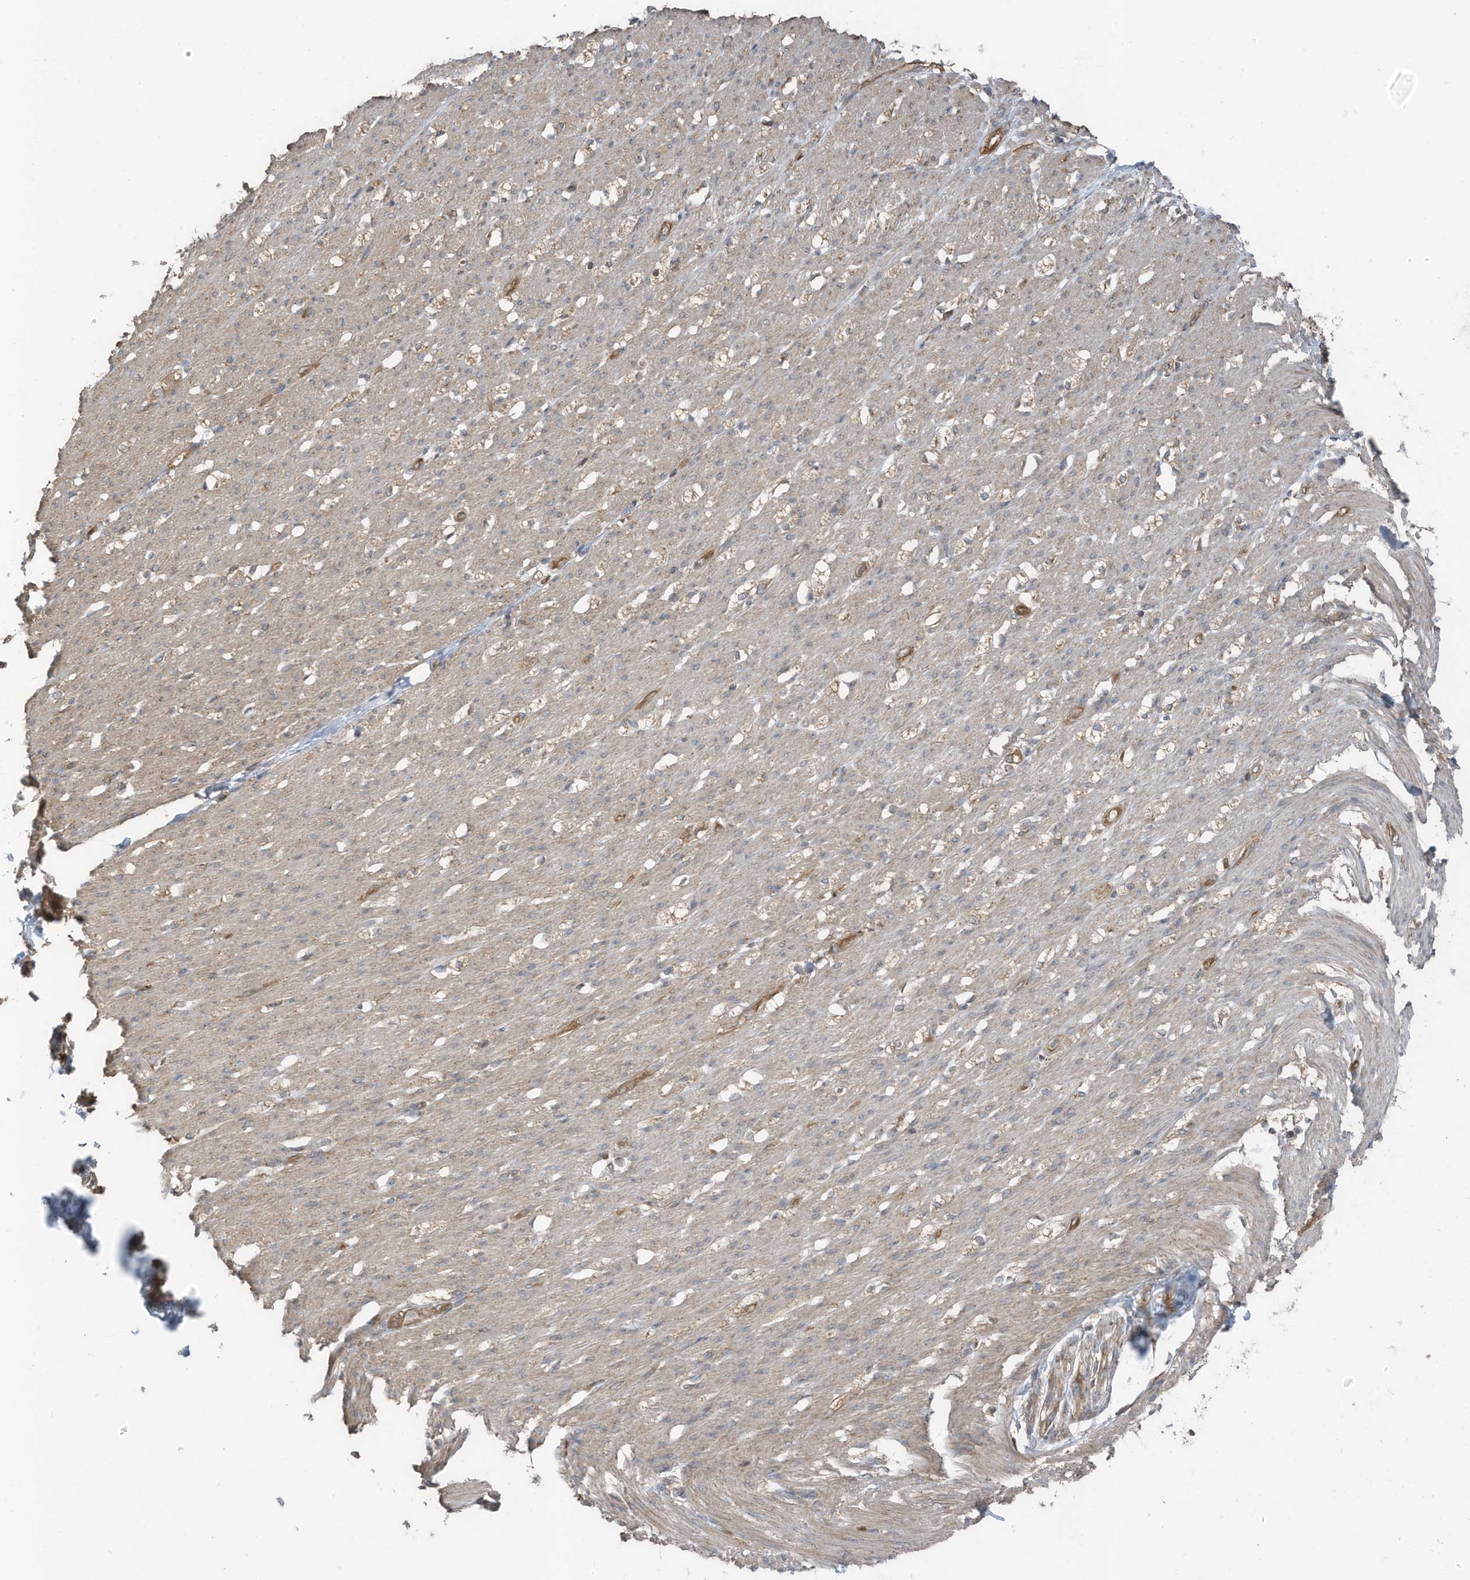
{"staining": {"intensity": "moderate", "quantity": ">75%", "location": "cytoplasmic/membranous"}, "tissue": "smooth muscle", "cell_type": "Smooth muscle cells", "image_type": "normal", "snomed": [{"axis": "morphology", "description": "Normal tissue, NOS"}, {"axis": "morphology", "description": "Adenocarcinoma, NOS"}, {"axis": "topography", "description": "Colon"}, {"axis": "topography", "description": "Peripheral nerve tissue"}], "caption": "An IHC image of normal tissue is shown. Protein staining in brown shows moderate cytoplasmic/membranous positivity in smooth muscle within smooth muscle cells.", "gene": "TXNDC9", "patient": {"sex": "male", "age": 14}}